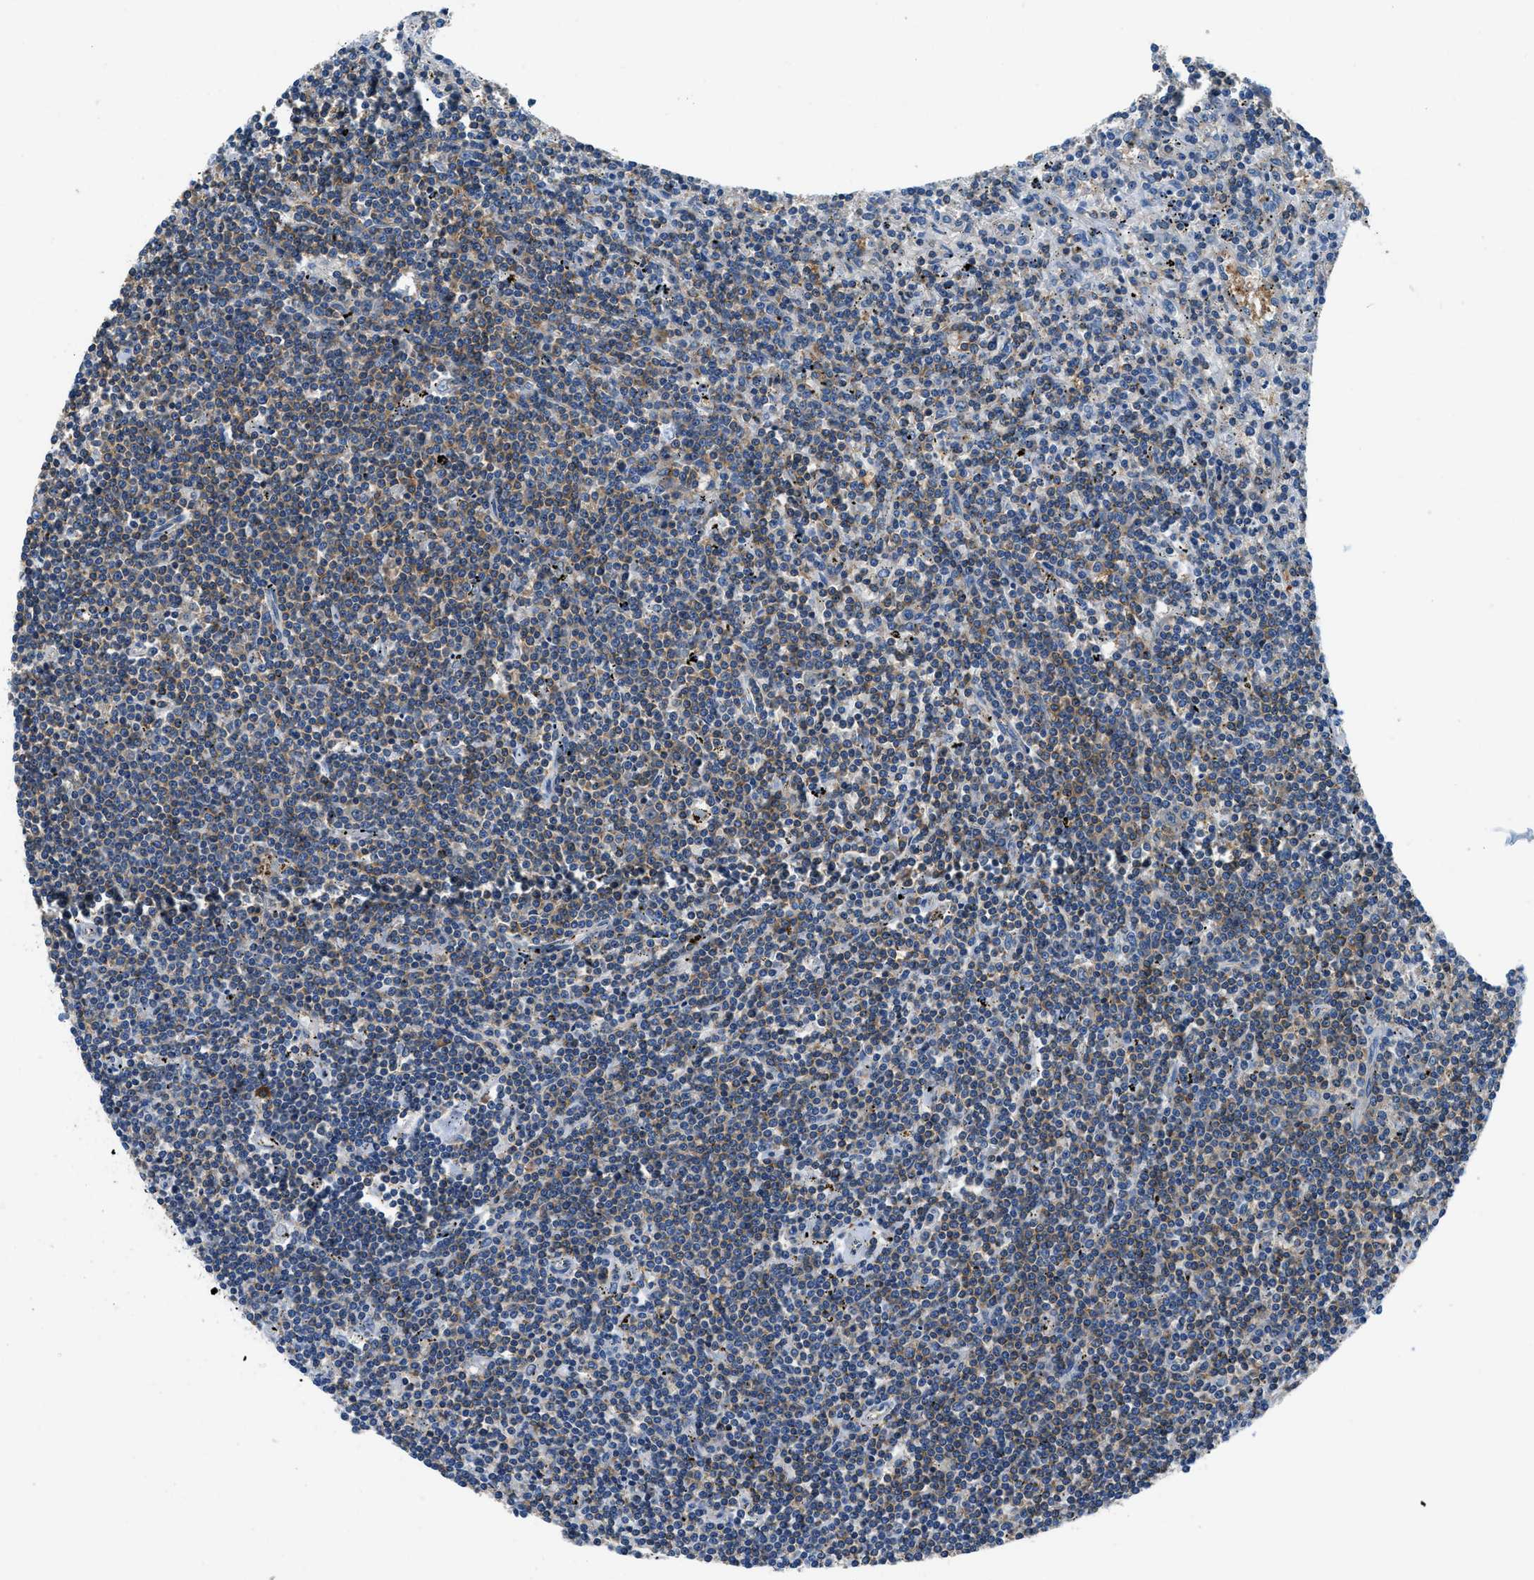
{"staining": {"intensity": "weak", "quantity": "25%-75%", "location": "cytoplasmic/membranous"}, "tissue": "lymphoma", "cell_type": "Tumor cells", "image_type": "cancer", "snomed": [{"axis": "morphology", "description": "Malignant lymphoma, non-Hodgkin's type, Low grade"}, {"axis": "topography", "description": "Spleen"}], "caption": "Immunohistochemical staining of low-grade malignant lymphoma, non-Hodgkin's type displays low levels of weak cytoplasmic/membranous protein positivity in approximately 25%-75% of tumor cells.", "gene": "SARS1", "patient": {"sex": "male", "age": 76}}